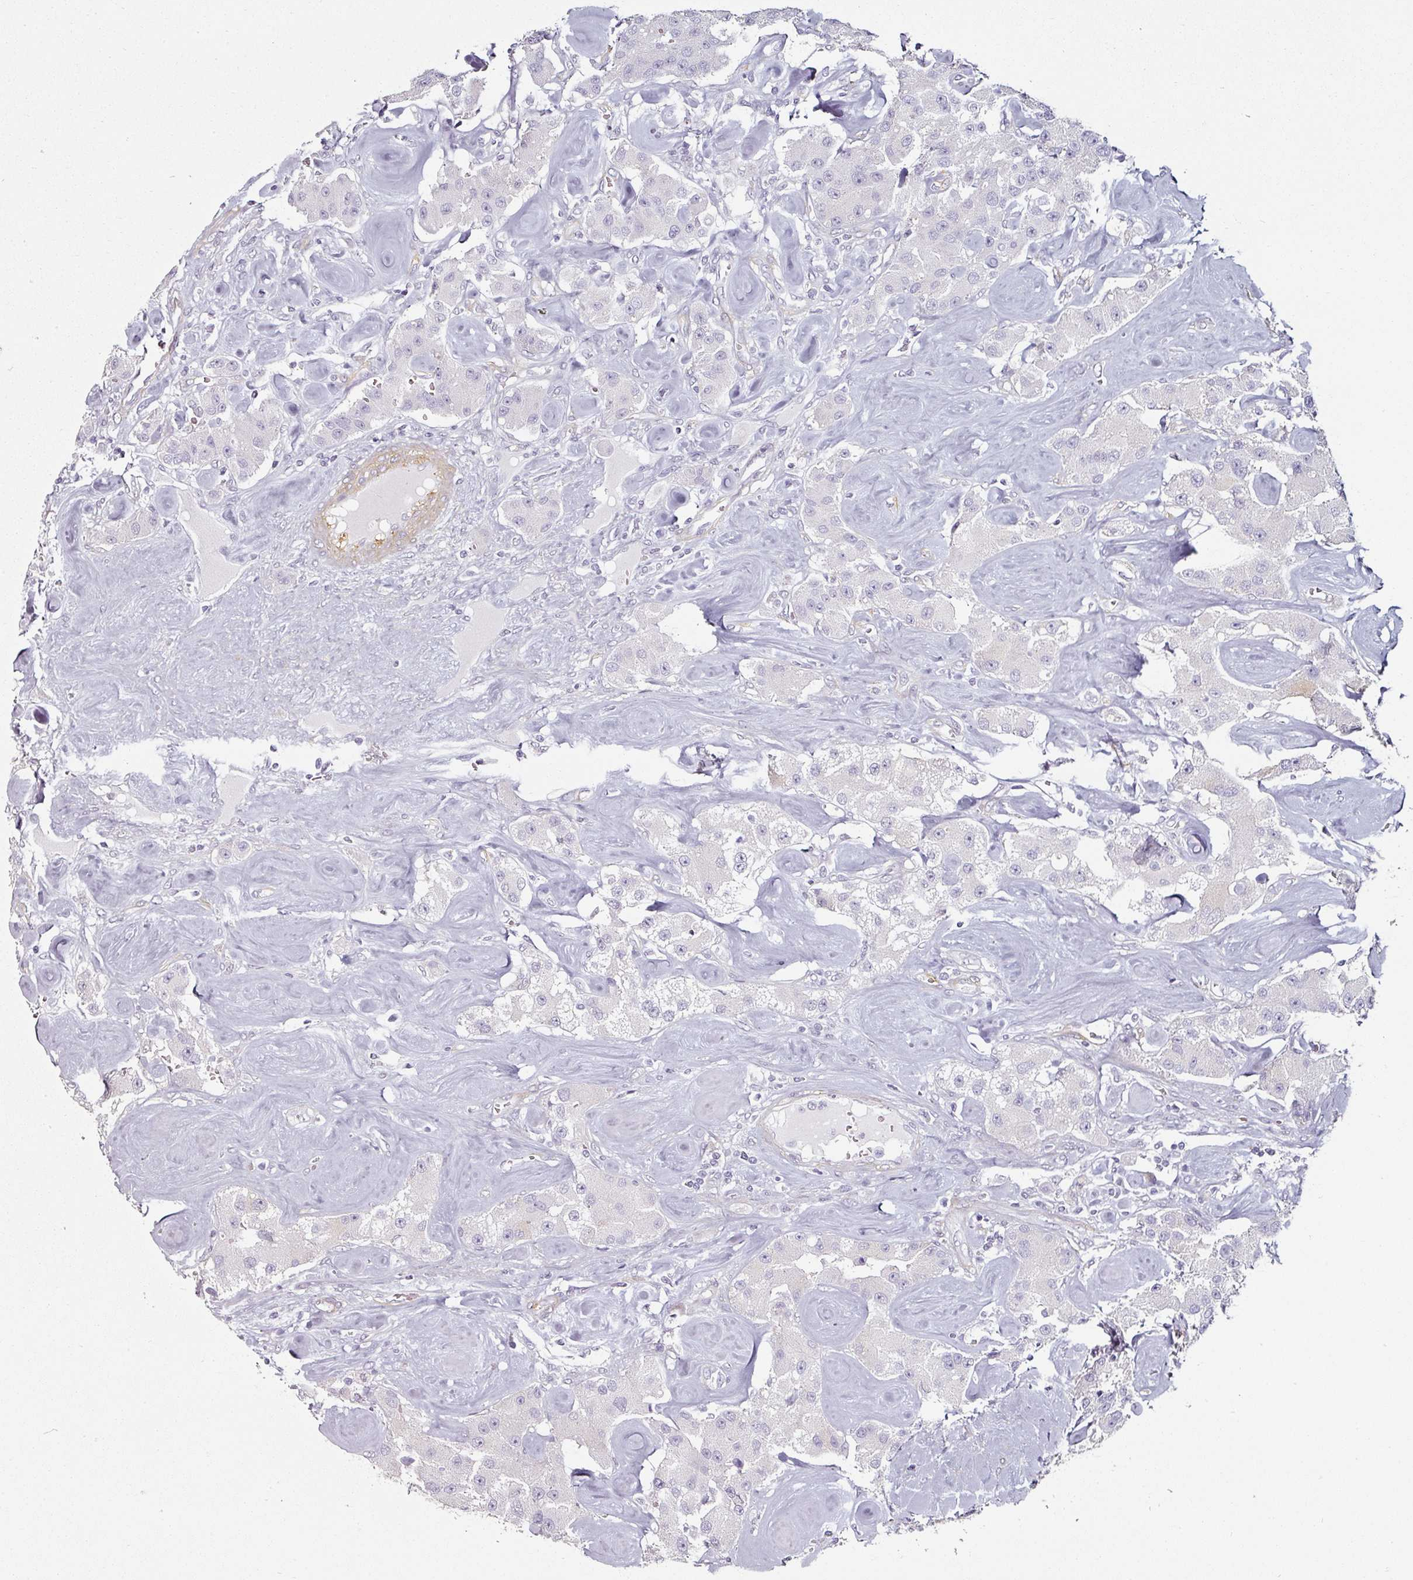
{"staining": {"intensity": "negative", "quantity": "none", "location": "none"}, "tissue": "carcinoid", "cell_type": "Tumor cells", "image_type": "cancer", "snomed": [{"axis": "morphology", "description": "Carcinoid, malignant, NOS"}, {"axis": "topography", "description": "Pancreas"}], "caption": "An IHC photomicrograph of carcinoid is shown. There is no staining in tumor cells of carcinoid. Nuclei are stained in blue.", "gene": "CAP2", "patient": {"sex": "male", "age": 41}}